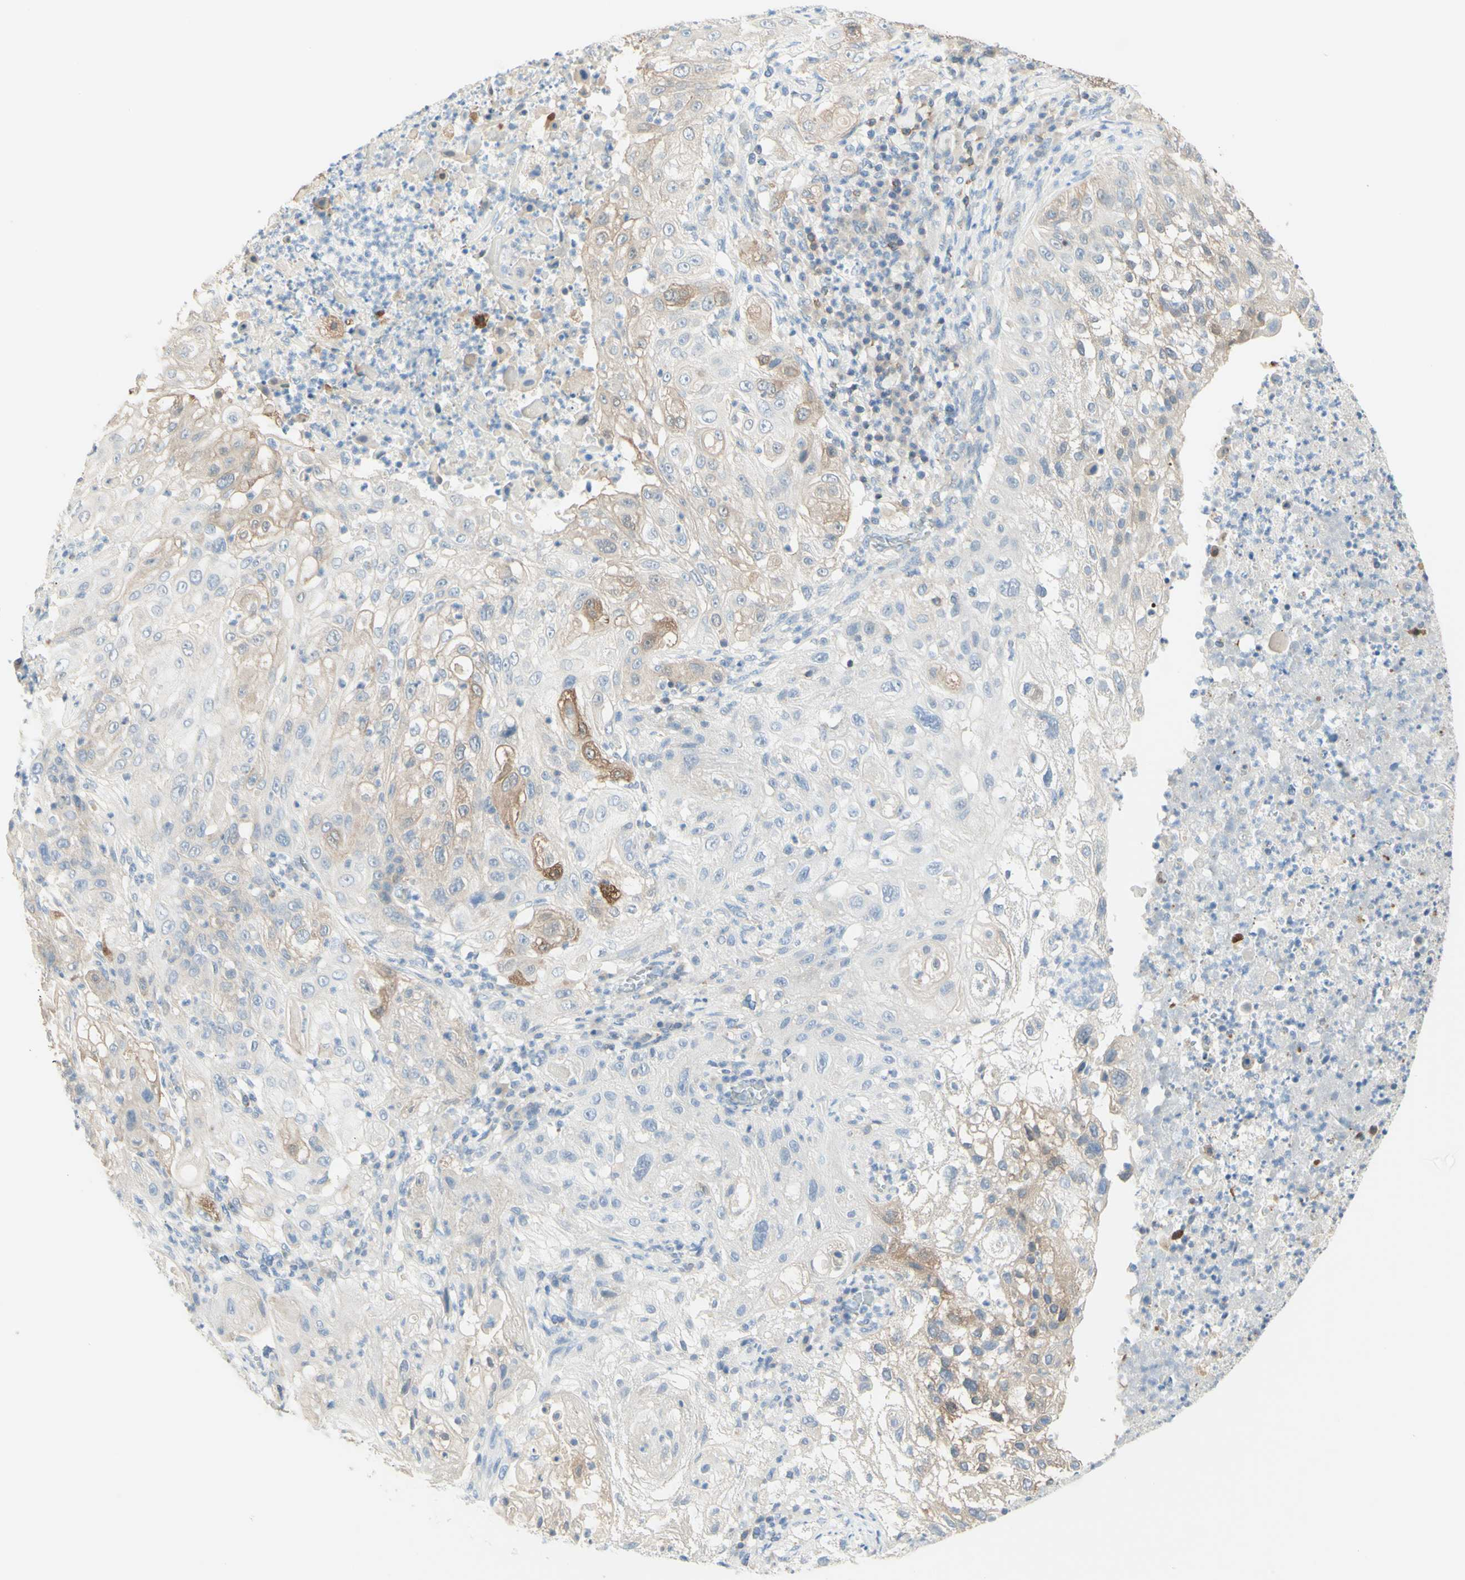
{"staining": {"intensity": "moderate", "quantity": "25%-75%", "location": "cytoplasmic/membranous"}, "tissue": "lung cancer", "cell_type": "Tumor cells", "image_type": "cancer", "snomed": [{"axis": "morphology", "description": "Inflammation, NOS"}, {"axis": "morphology", "description": "Squamous cell carcinoma, NOS"}, {"axis": "topography", "description": "Lymph node"}, {"axis": "topography", "description": "Soft tissue"}, {"axis": "topography", "description": "Lung"}], "caption": "An image showing moderate cytoplasmic/membranous positivity in about 25%-75% of tumor cells in lung squamous cell carcinoma, as visualized by brown immunohistochemical staining.", "gene": "MTM1", "patient": {"sex": "male", "age": 66}}